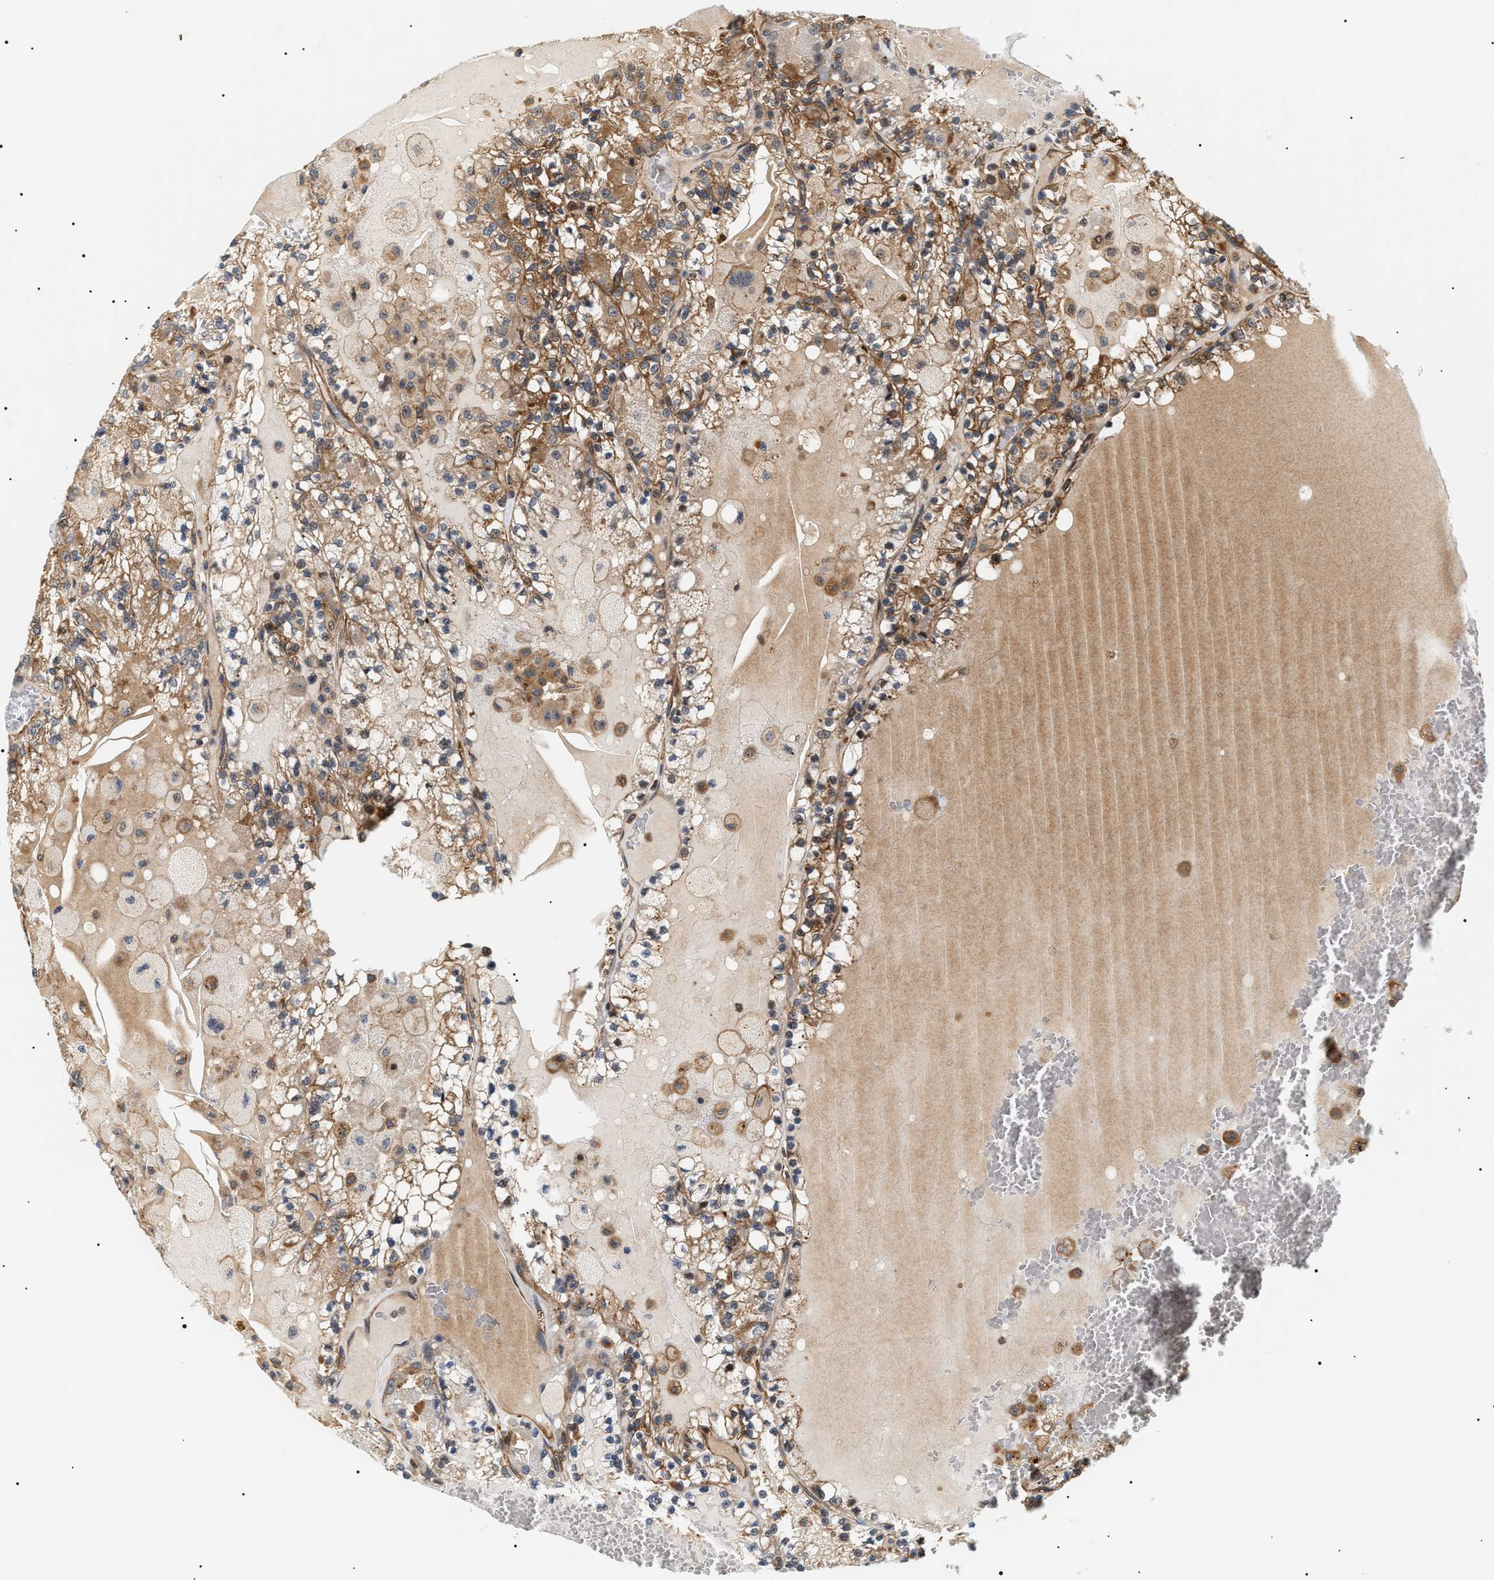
{"staining": {"intensity": "moderate", "quantity": ">75%", "location": "cytoplasmic/membranous"}, "tissue": "renal cancer", "cell_type": "Tumor cells", "image_type": "cancer", "snomed": [{"axis": "morphology", "description": "Adenocarcinoma, NOS"}, {"axis": "topography", "description": "Kidney"}], "caption": "Moderate cytoplasmic/membranous positivity is present in approximately >75% of tumor cells in renal adenocarcinoma.", "gene": "SH3GLB2", "patient": {"sex": "female", "age": 56}}